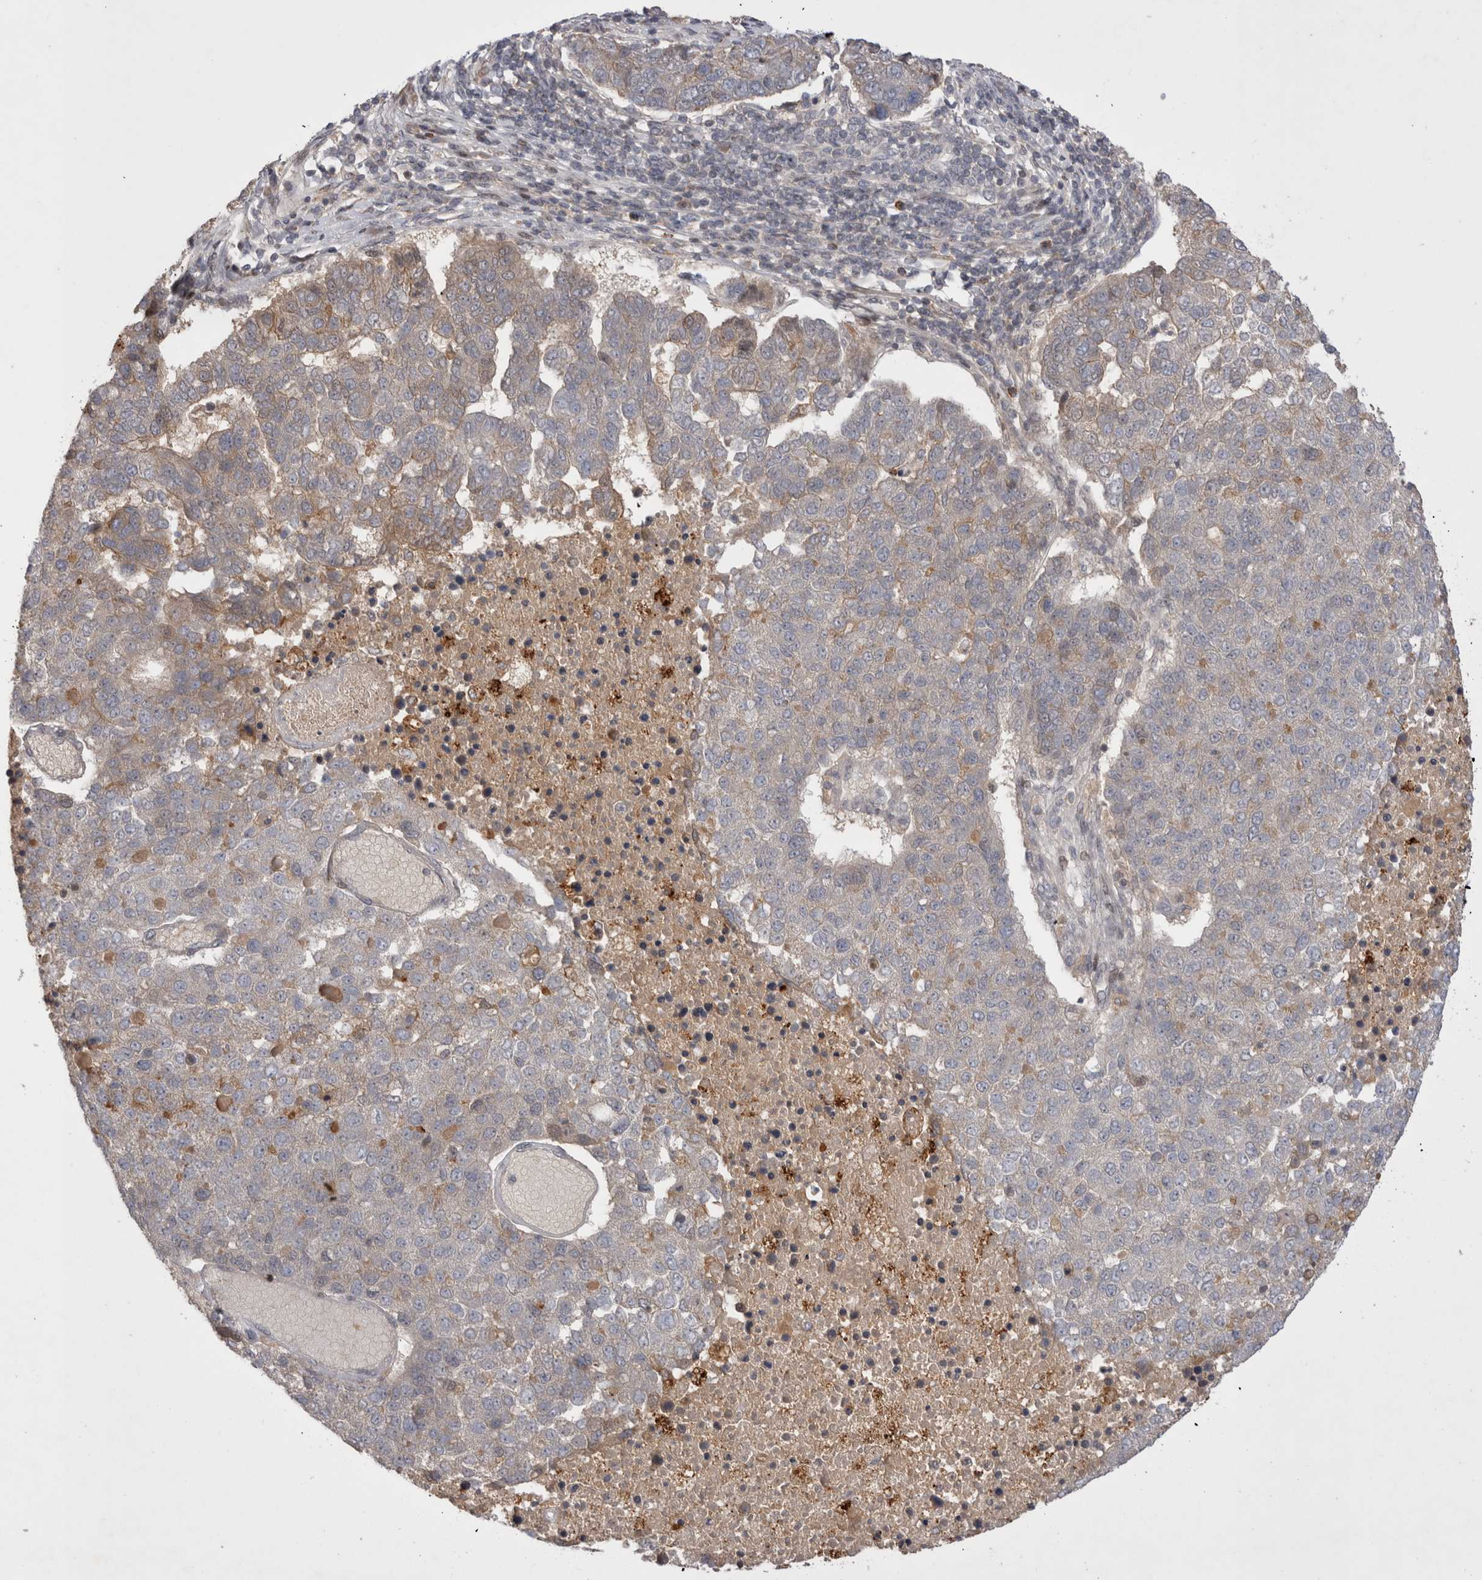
{"staining": {"intensity": "weak", "quantity": "<25%", "location": "cytoplasmic/membranous"}, "tissue": "pancreatic cancer", "cell_type": "Tumor cells", "image_type": "cancer", "snomed": [{"axis": "morphology", "description": "Adenocarcinoma, NOS"}, {"axis": "topography", "description": "Pancreas"}], "caption": "Immunohistochemistry photomicrograph of human adenocarcinoma (pancreatic) stained for a protein (brown), which shows no expression in tumor cells.", "gene": "PLEKHM1", "patient": {"sex": "female", "age": 61}}